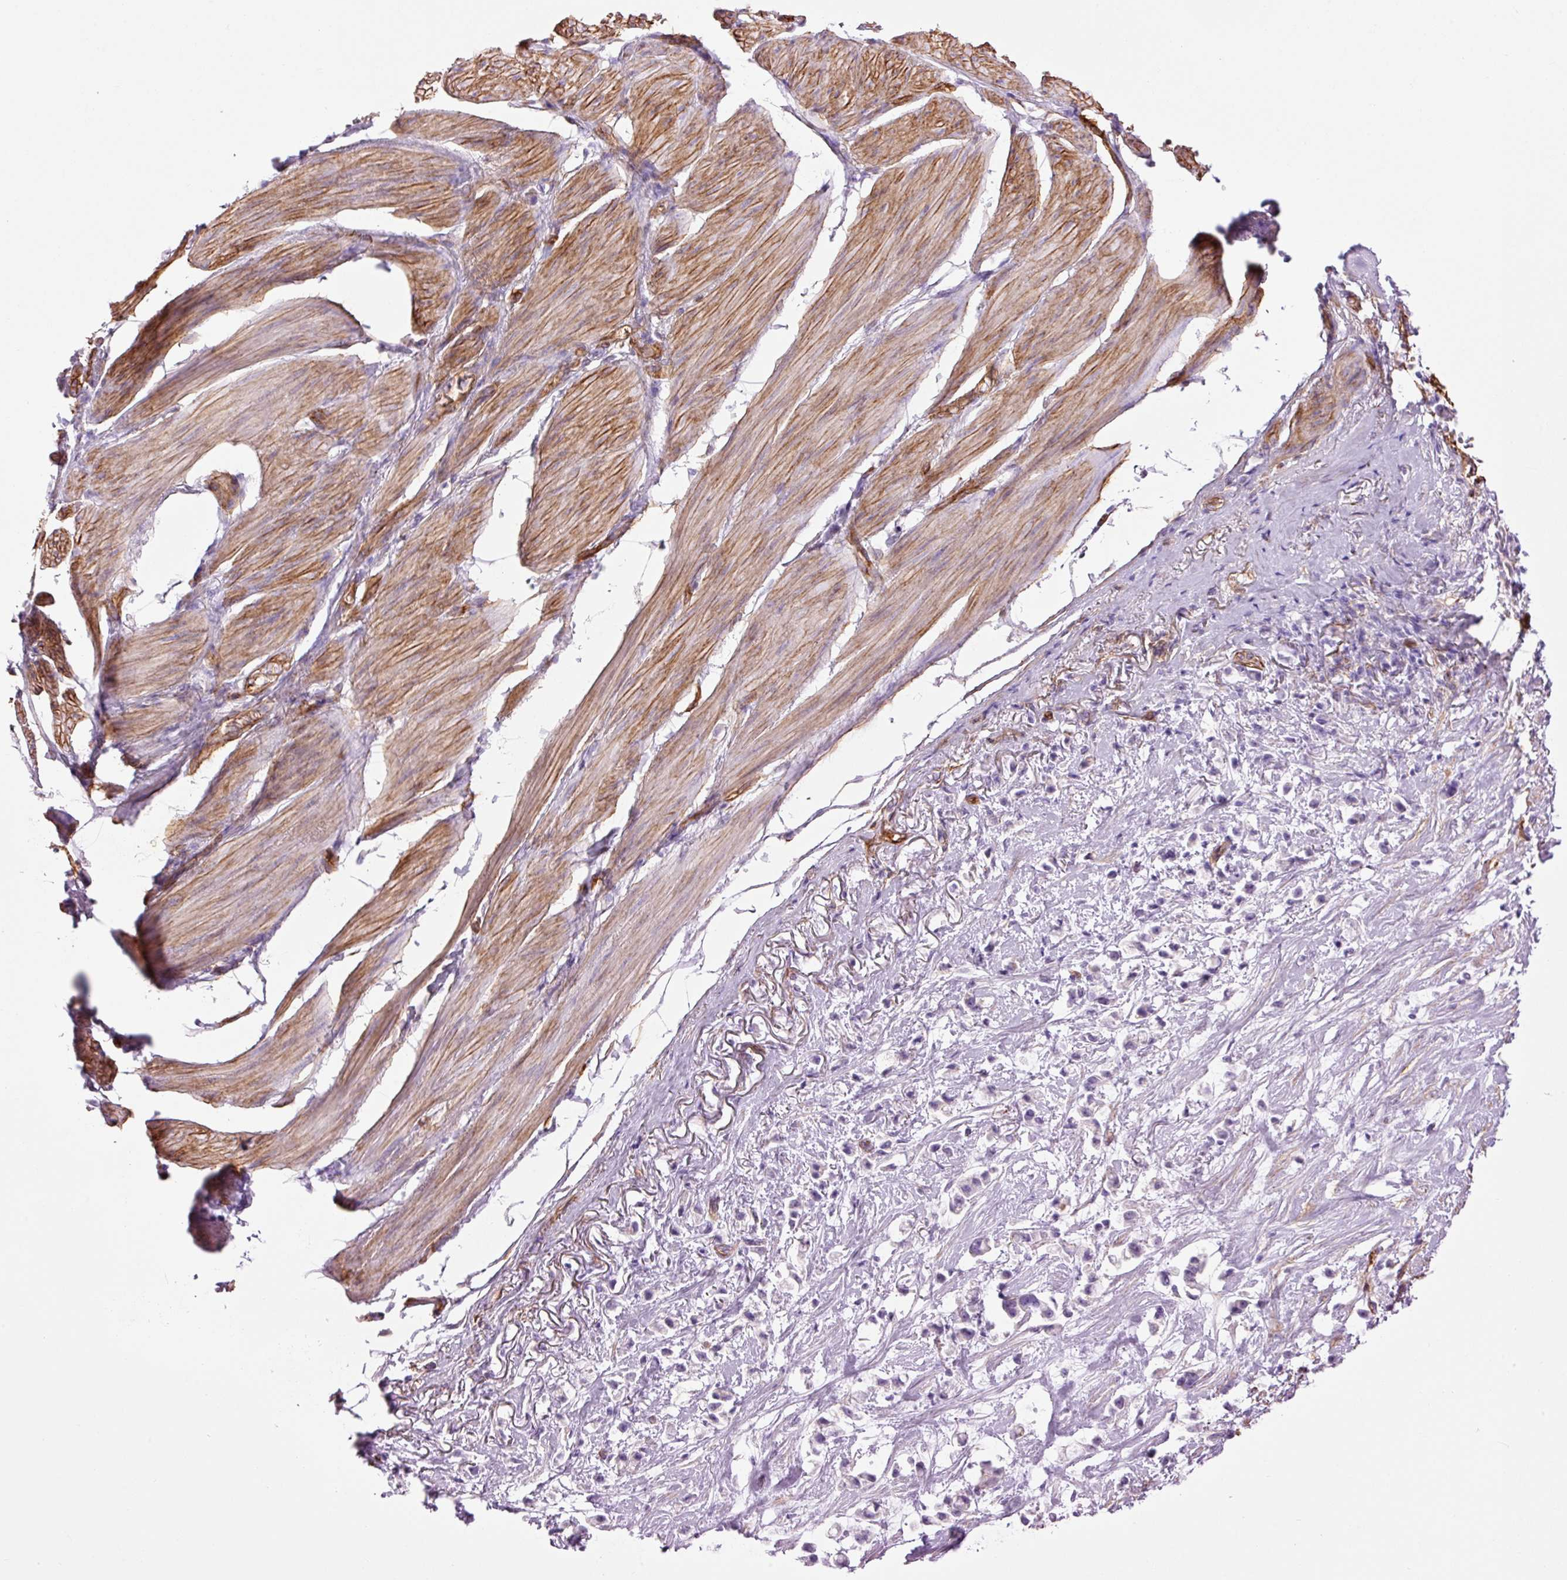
{"staining": {"intensity": "negative", "quantity": "none", "location": "none"}, "tissue": "stomach cancer", "cell_type": "Tumor cells", "image_type": "cancer", "snomed": [{"axis": "morphology", "description": "Adenocarcinoma, NOS"}, {"axis": "topography", "description": "Stomach"}], "caption": "IHC image of human stomach adenocarcinoma stained for a protein (brown), which shows no staining in tumor cells.", "gene": "CAV1", "patient": {"sex": "female", "age": 81}}